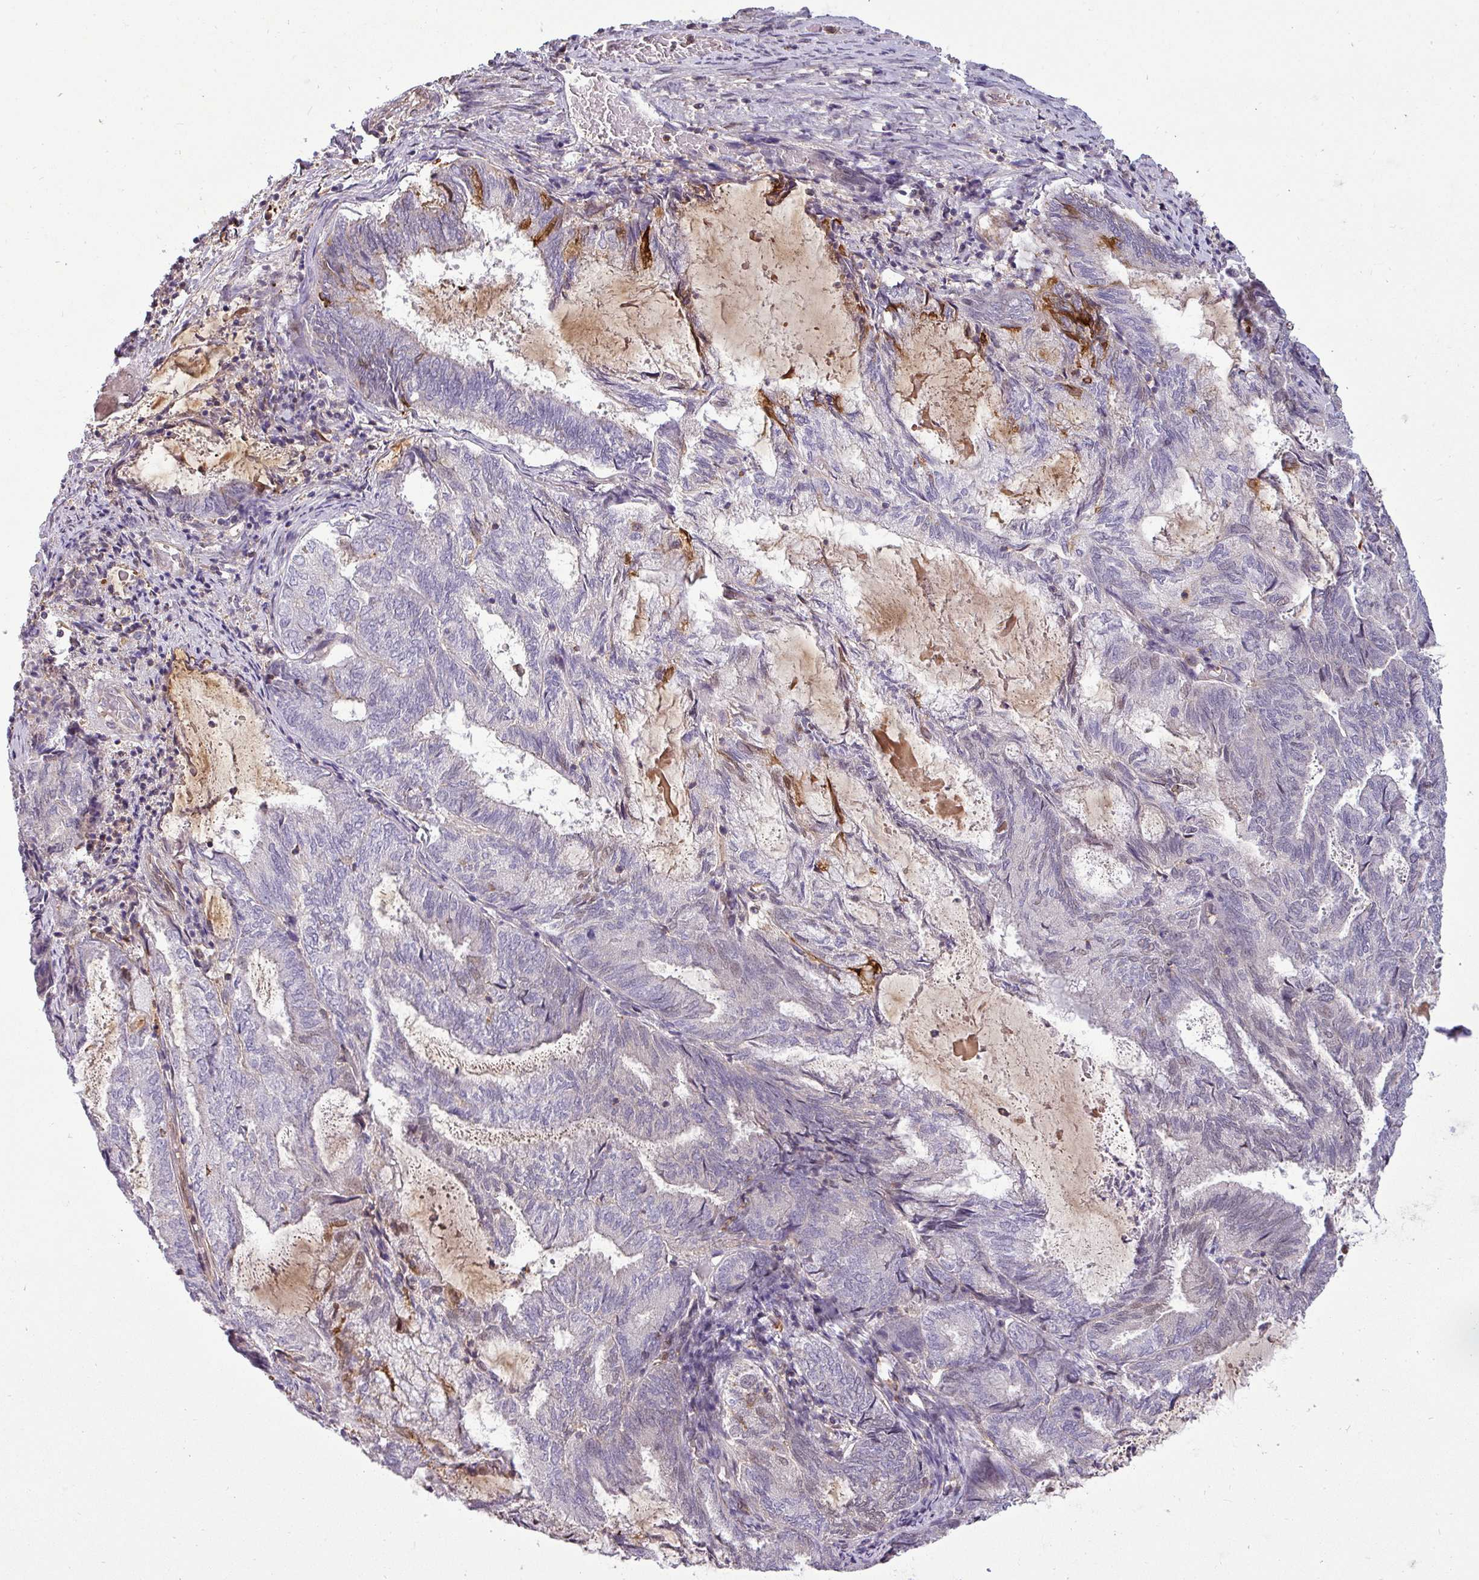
{"staining": {"intensity": "negative", "quantity": "none", "location": "none"}, "tissue": "endometrial cancer", "cell_type": "Tumor cells", "image_type": "cancer", "snomed": [{"axis": "morphology", "description": "Adenocarcinoma, NOS"}, {"axis": "topography", "description": "Endometrium"}], "caption": "IHC micrograph of adenocarcinoma (endometrial) stained for a protein (brown), which reveals no positivity in tumor cells.", "gene": "ZNF835", "patient": {"sex": "female", "age": 80}}